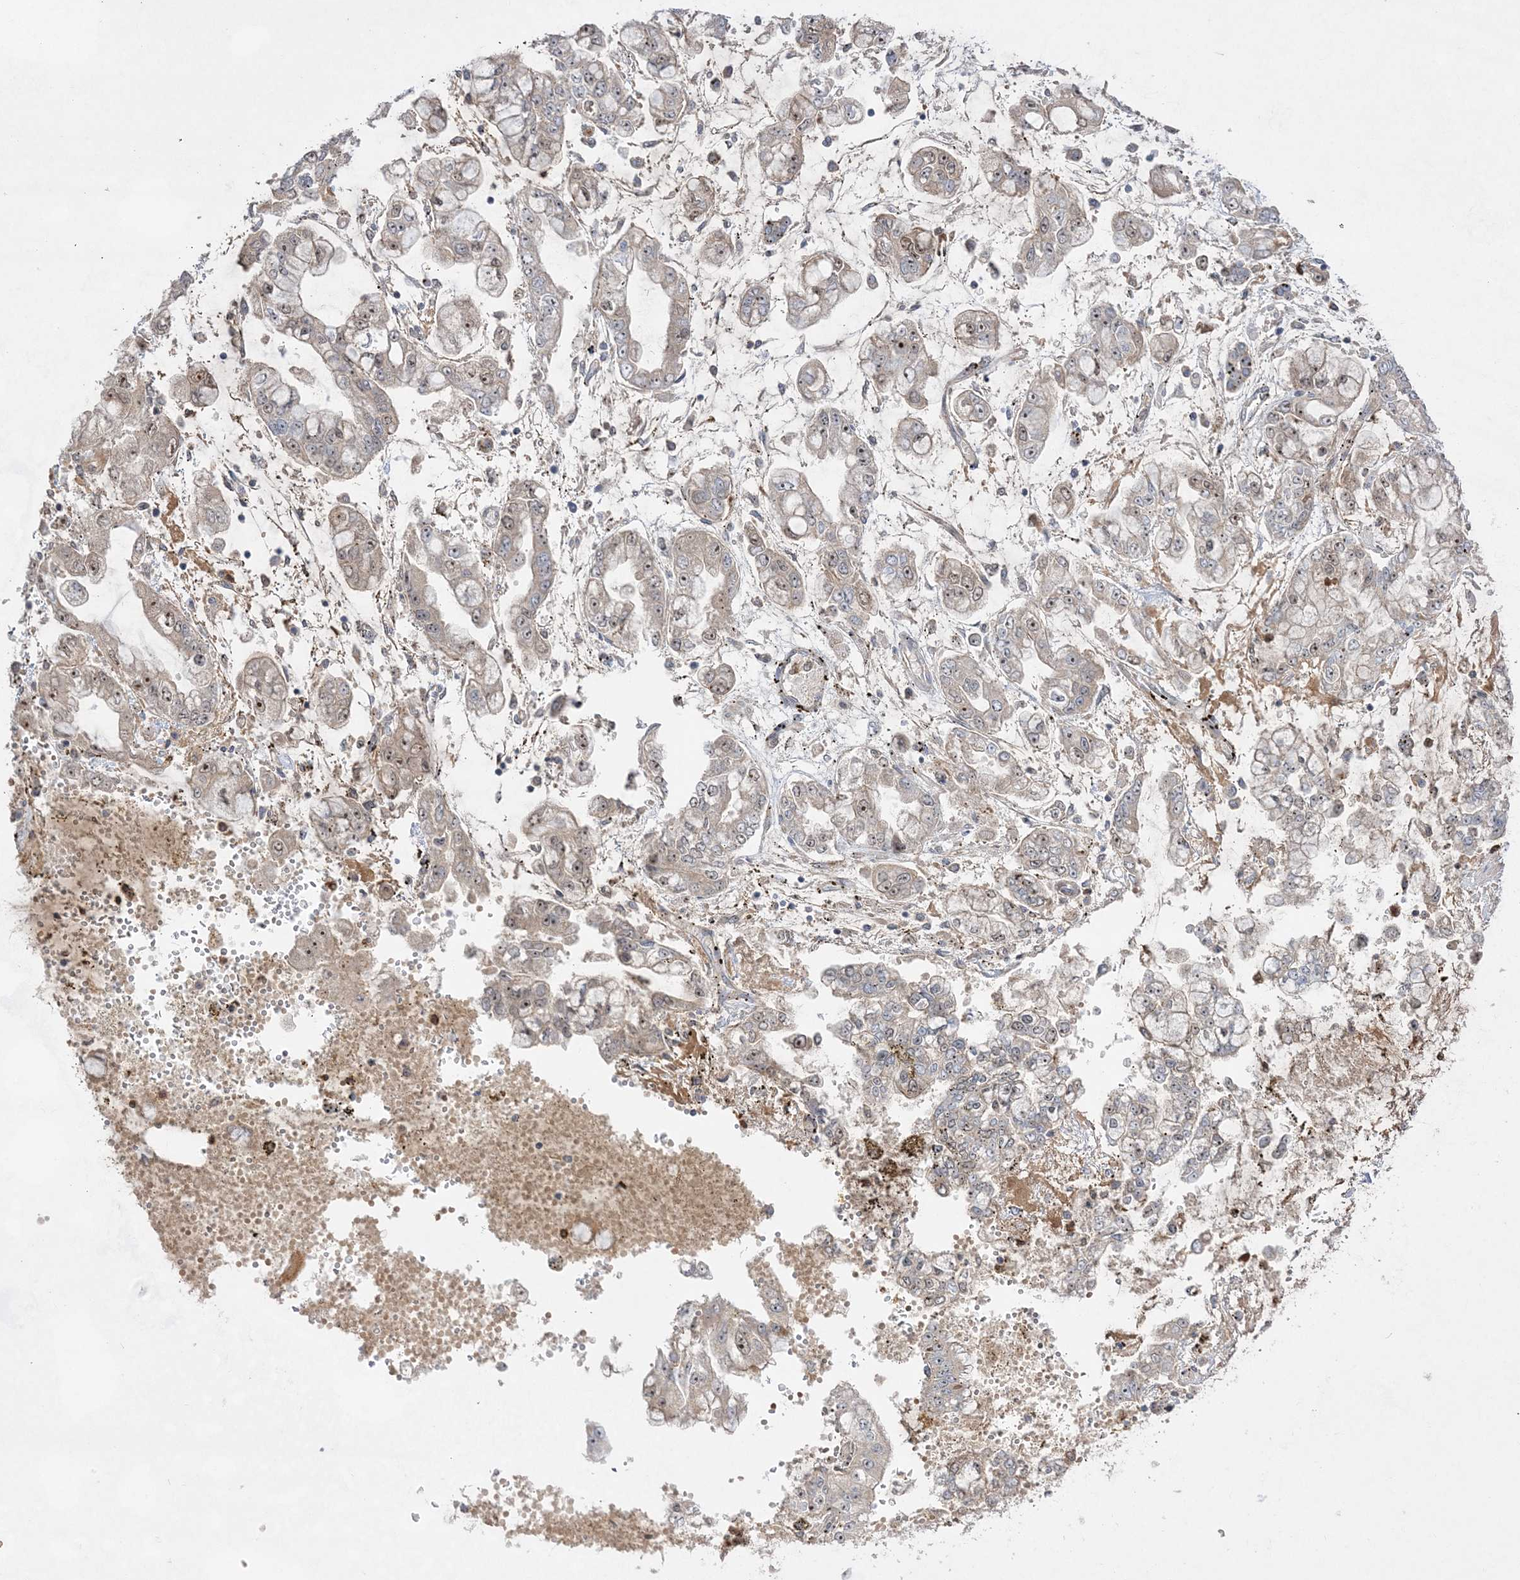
{"staining": {"intensity": "weak", "quantity": "25%-75%", "location": "nuclear"}, "tissue": "stomach cancer", "cell_type": "Tumor cells", "image_type": "cancer", "snomed": [{"axis": "morphology", "description": "Normal tissue, NOS"}, {"axis": "morphology", "description": "Adenocarcinoma, NOS"}, {"axis": "topography", "description": "Stomach, upper"}, {"axis": "topography", "description": "Stomach"}], "caption": "Human stomach cancer (adenocarcinoma) stained with a protein marker demonstrates weak staining in tumor cells.", "gene": "NOP16", "patient": {"sex": "male", "age": 76}}